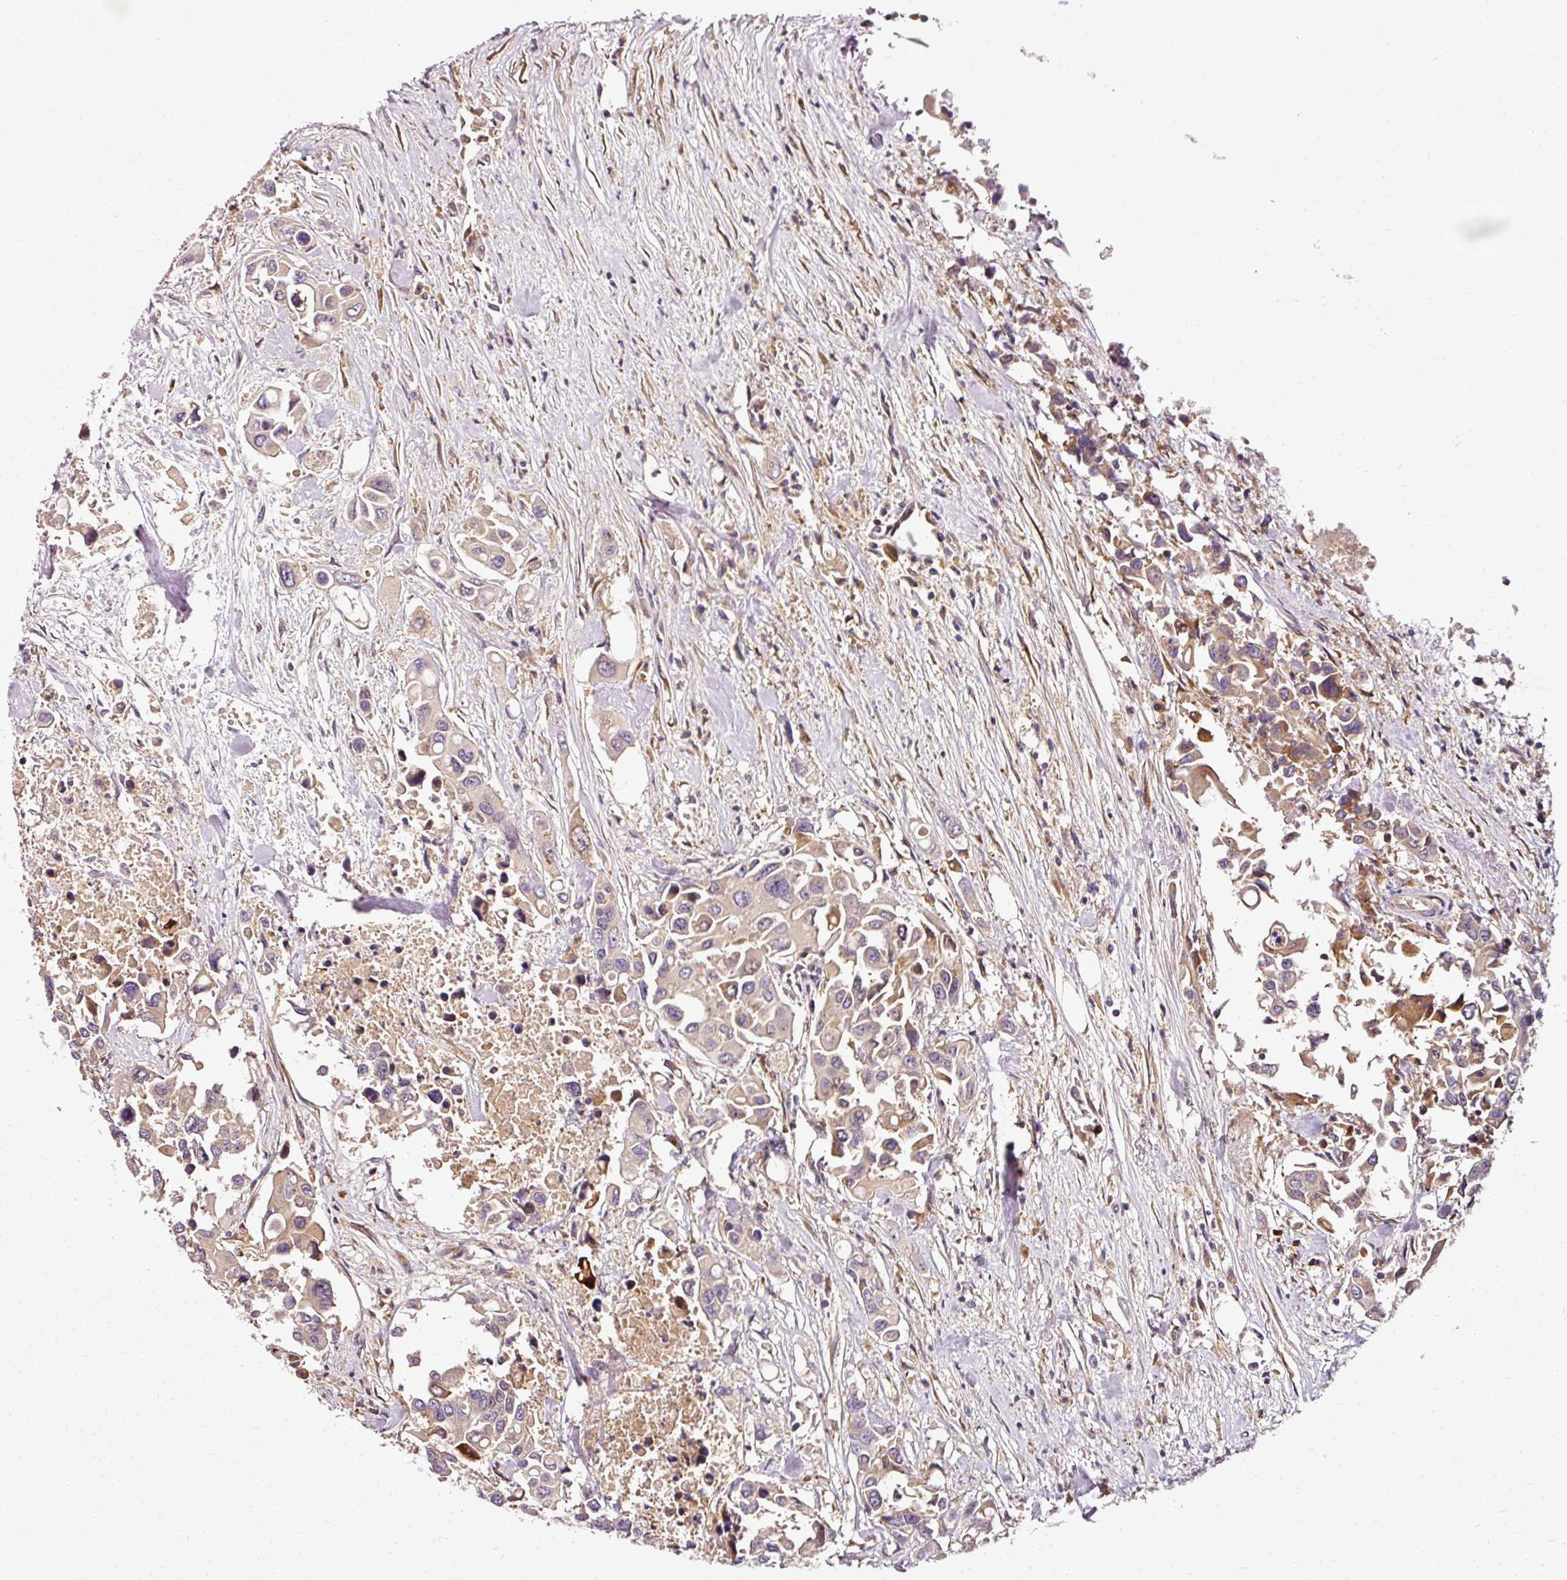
{"staining": {"intensity": "weak", "quantity": "25%-75%", "location": "cytoplasmic/membranous"}, "tissue": "colorectal cancer", "cell_type": "Tumor cells", "image_type": "cancer", "snomed": [{"axis": "morphology", "description": "Adenocarcinoma, NOS"}, {"axis": "topography", "description": "Colon"}], "caption": "The micrograph shows staining of colorectal adenocarcinoma, revealing weak cytoplasmic/membranous protein expression (brown color) within tumor cells.", "gene": "NAPA", "patient": {"sex": "male", "age": 77}}